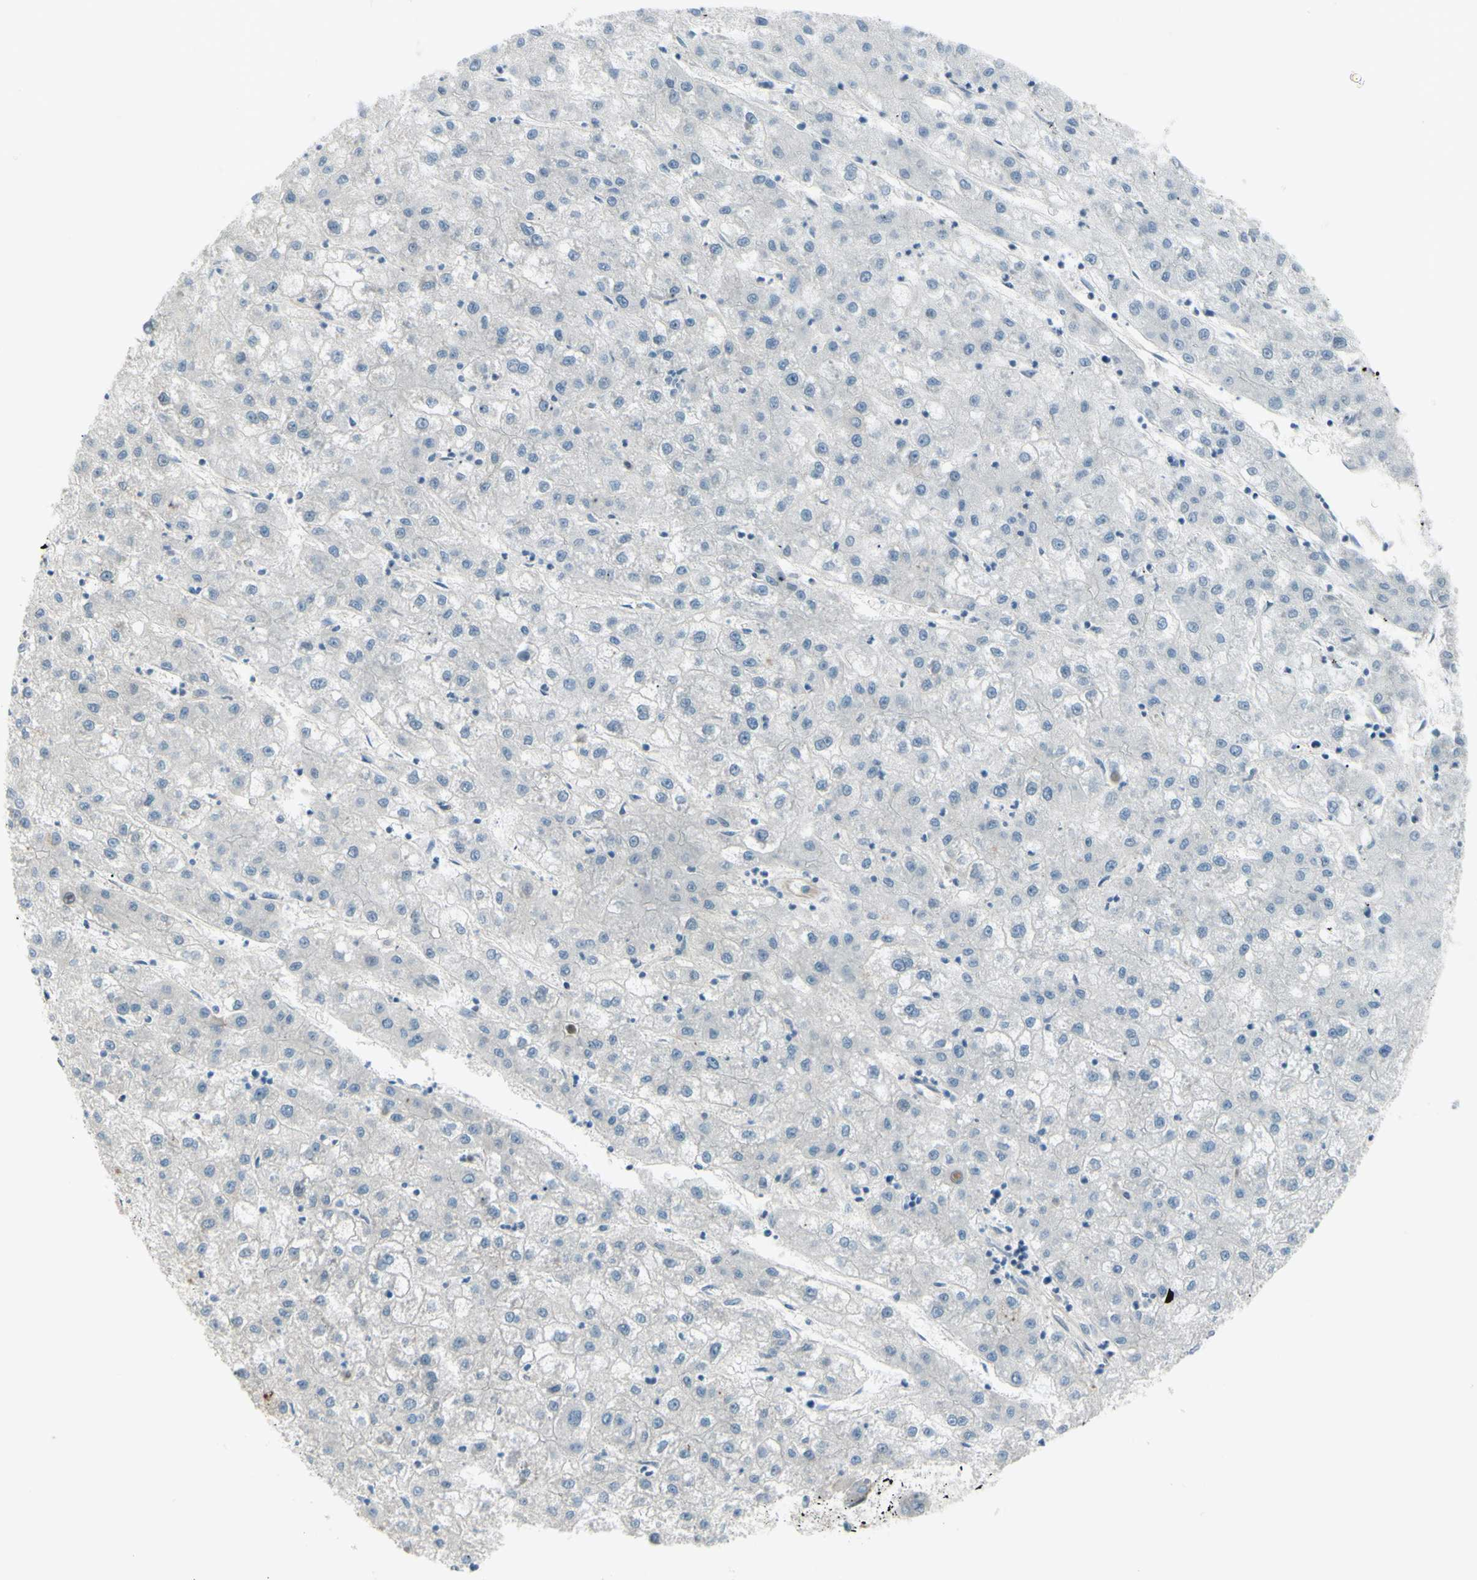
{"staining": {"intensity": "negative", "quantity": "none", "location": "none"}, "tissue": "liver cancer", "cell_type": "Tumor cells", "image_type": "cancer", "snomed": [{"axis": "morphology", "description": "Carcinoma, Hepatocellular, NOS"}, {"axis": "topography", "description": "Liver"}], "caption": "DAB (3,3'-diaminobenzidine) immunohistochemical staining of human hepatocellular carcinoma (liver) displays no significant staining in tumor cells. (DAB immunohistochemistry, high magnification).", "gene": "LRRK1", "patient": {"sex": "male", "age": 72}}